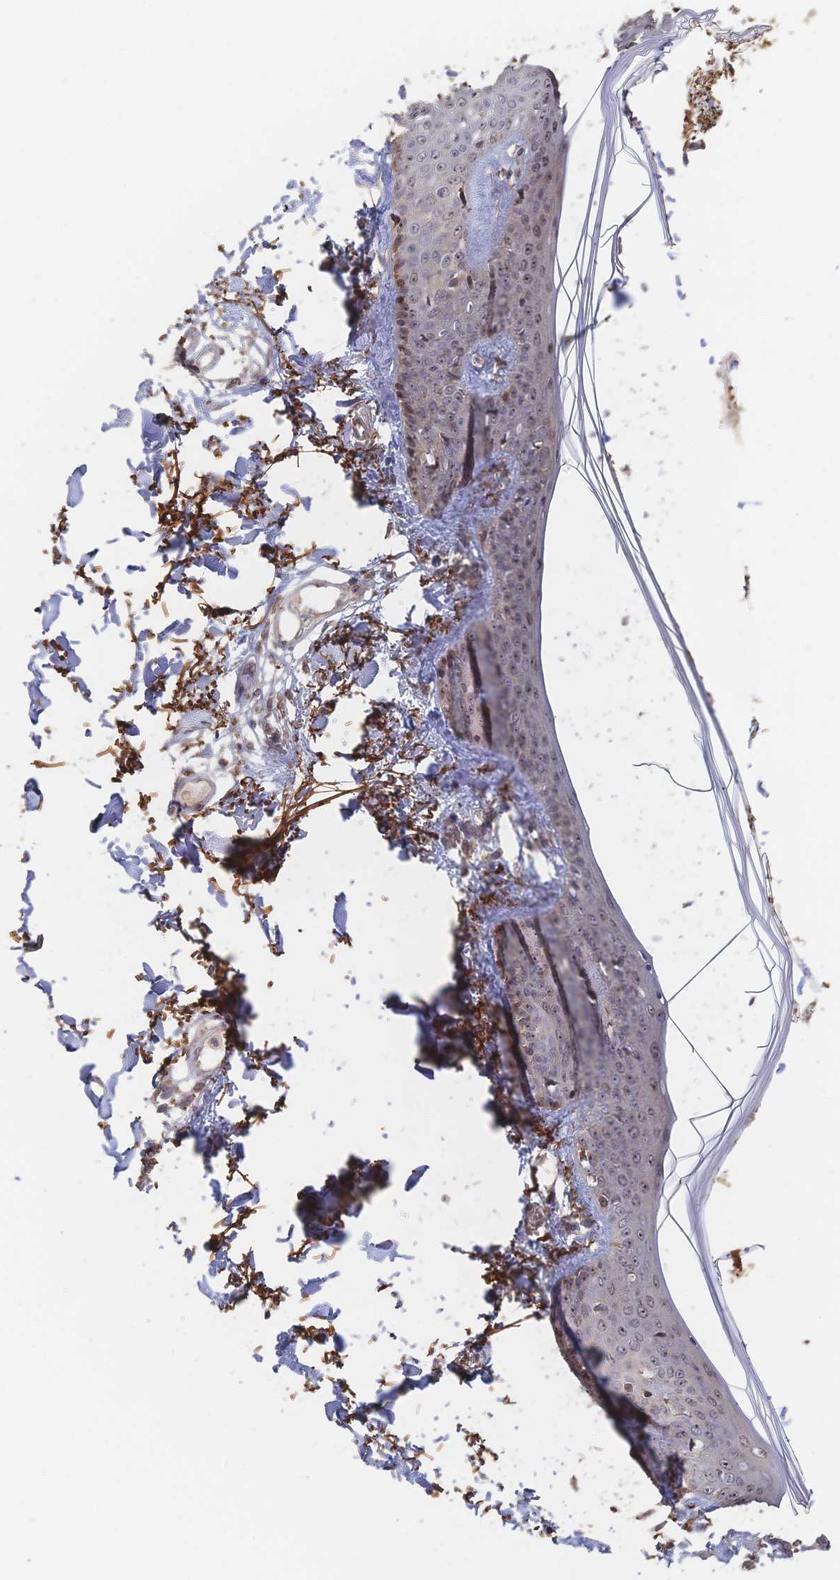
{"staining": {"intensity": "strong", "quantity": ">75%", "location": "cytoplasmic/membranous,nuclear"}, "tissue": "skin", "cell_type": "Fibroblasts", "image_type": "normal", "snomed": [{"axis": "morphology", "description": "Normal tissue, NOS"}, {"axis": "topography", "description": "Skin"}], "caption": "Immunohistochemical staining of unremarkable human skin displays high levels of strong cytoplasmic/membranous,nuclear expression in about >75% of fibroblasts. (Stains: DAB (3,3'-diaminobenzidine) in brown, nuclei in blue, Microscopy: brightfield microscopy at high magnification).", "gene": "DNAJA4", "patient": {"sex": "female", "age": 34}}